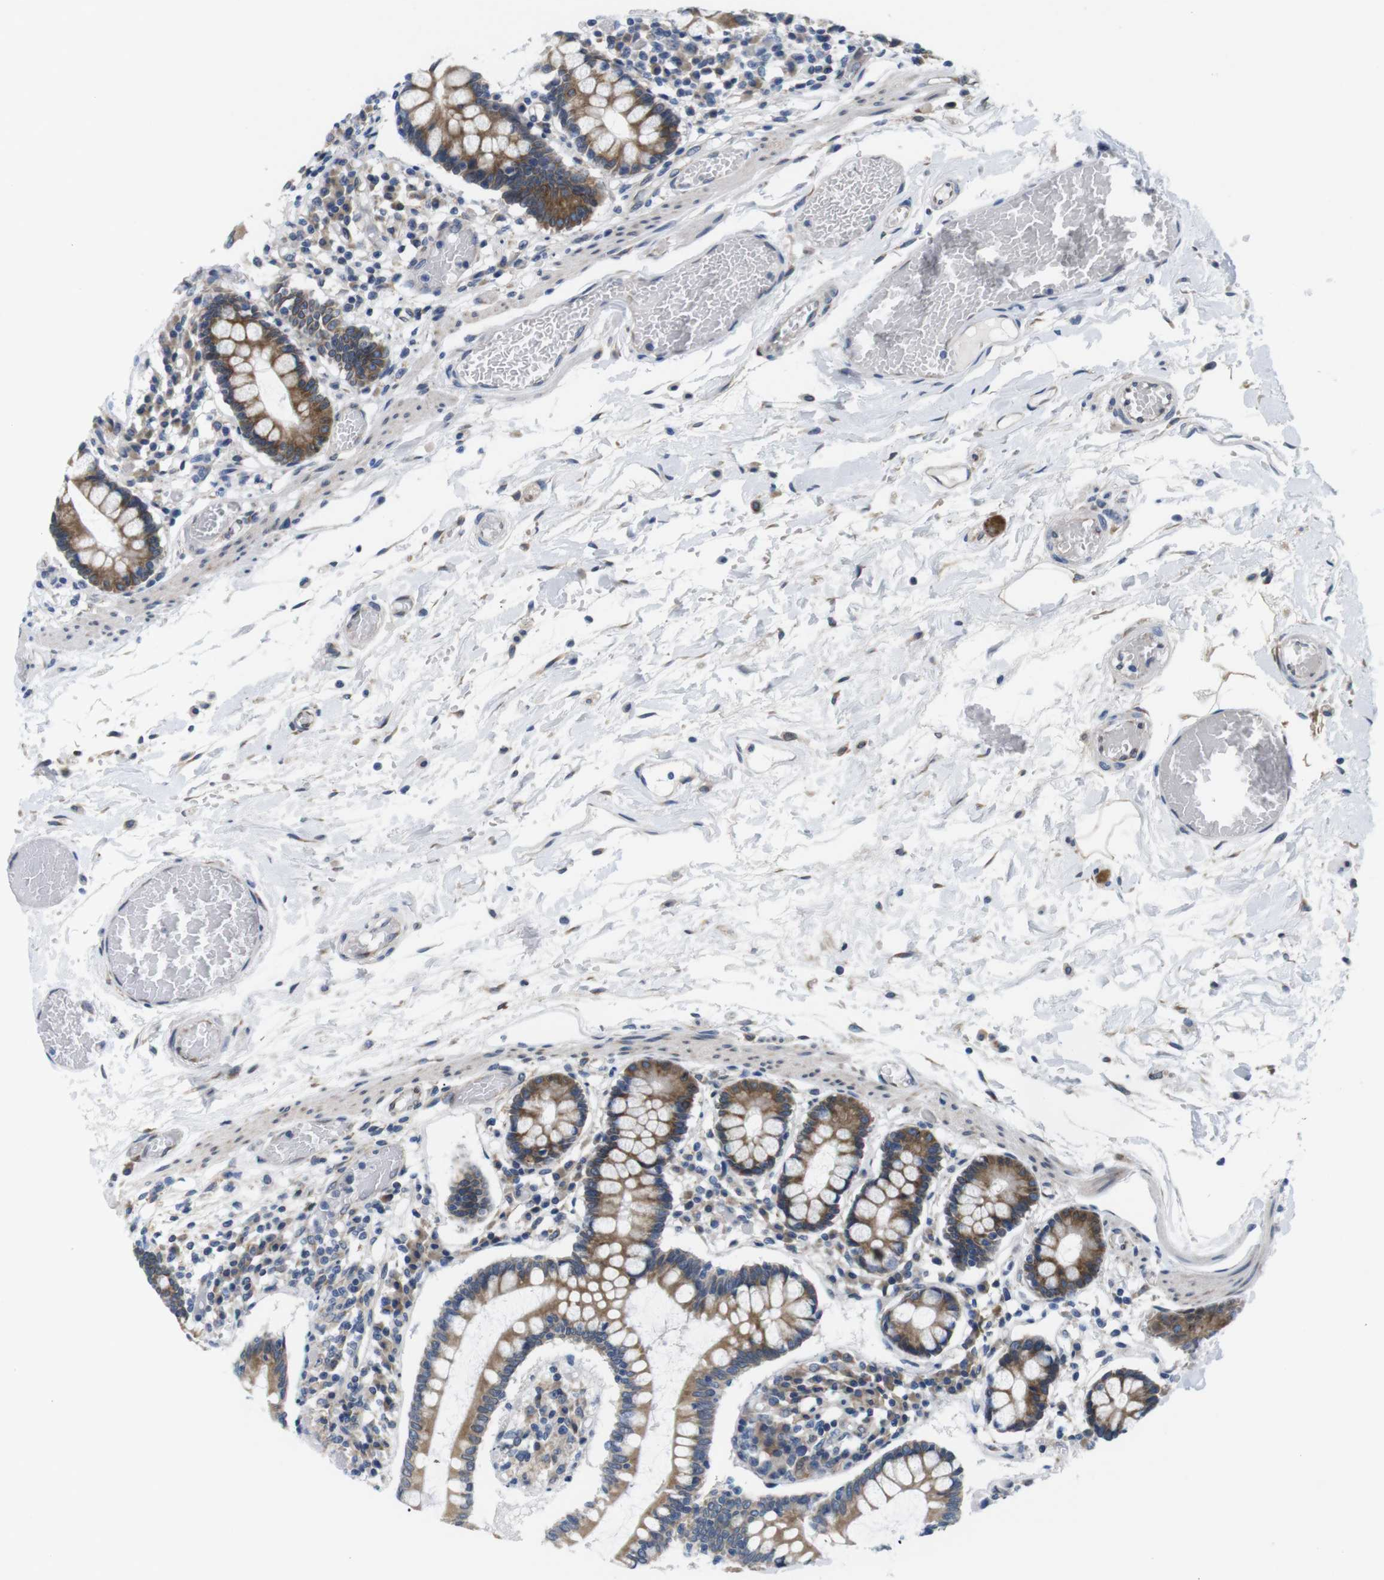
{"staining": {"intensity": "moderate", "quantity": ">75%", "location": "cytoplasmic/membranous"}, "tissue": "small intestine", "cell_type": "Glandular cells", "image_type": "normal", "snomed": [{"axis": "morphology", "description": "Normal tissue, NOS"}, {"axis": "topography", "description": "Small intestine"}], "caption": "DAB immunohistochemical staining of benign small intestine shows moderate cytoplasmic/membranous protein expression in approximately >75% of glandular cells.", "gene": "HACD3", "patient": {"sex": "female", "age": 61}}